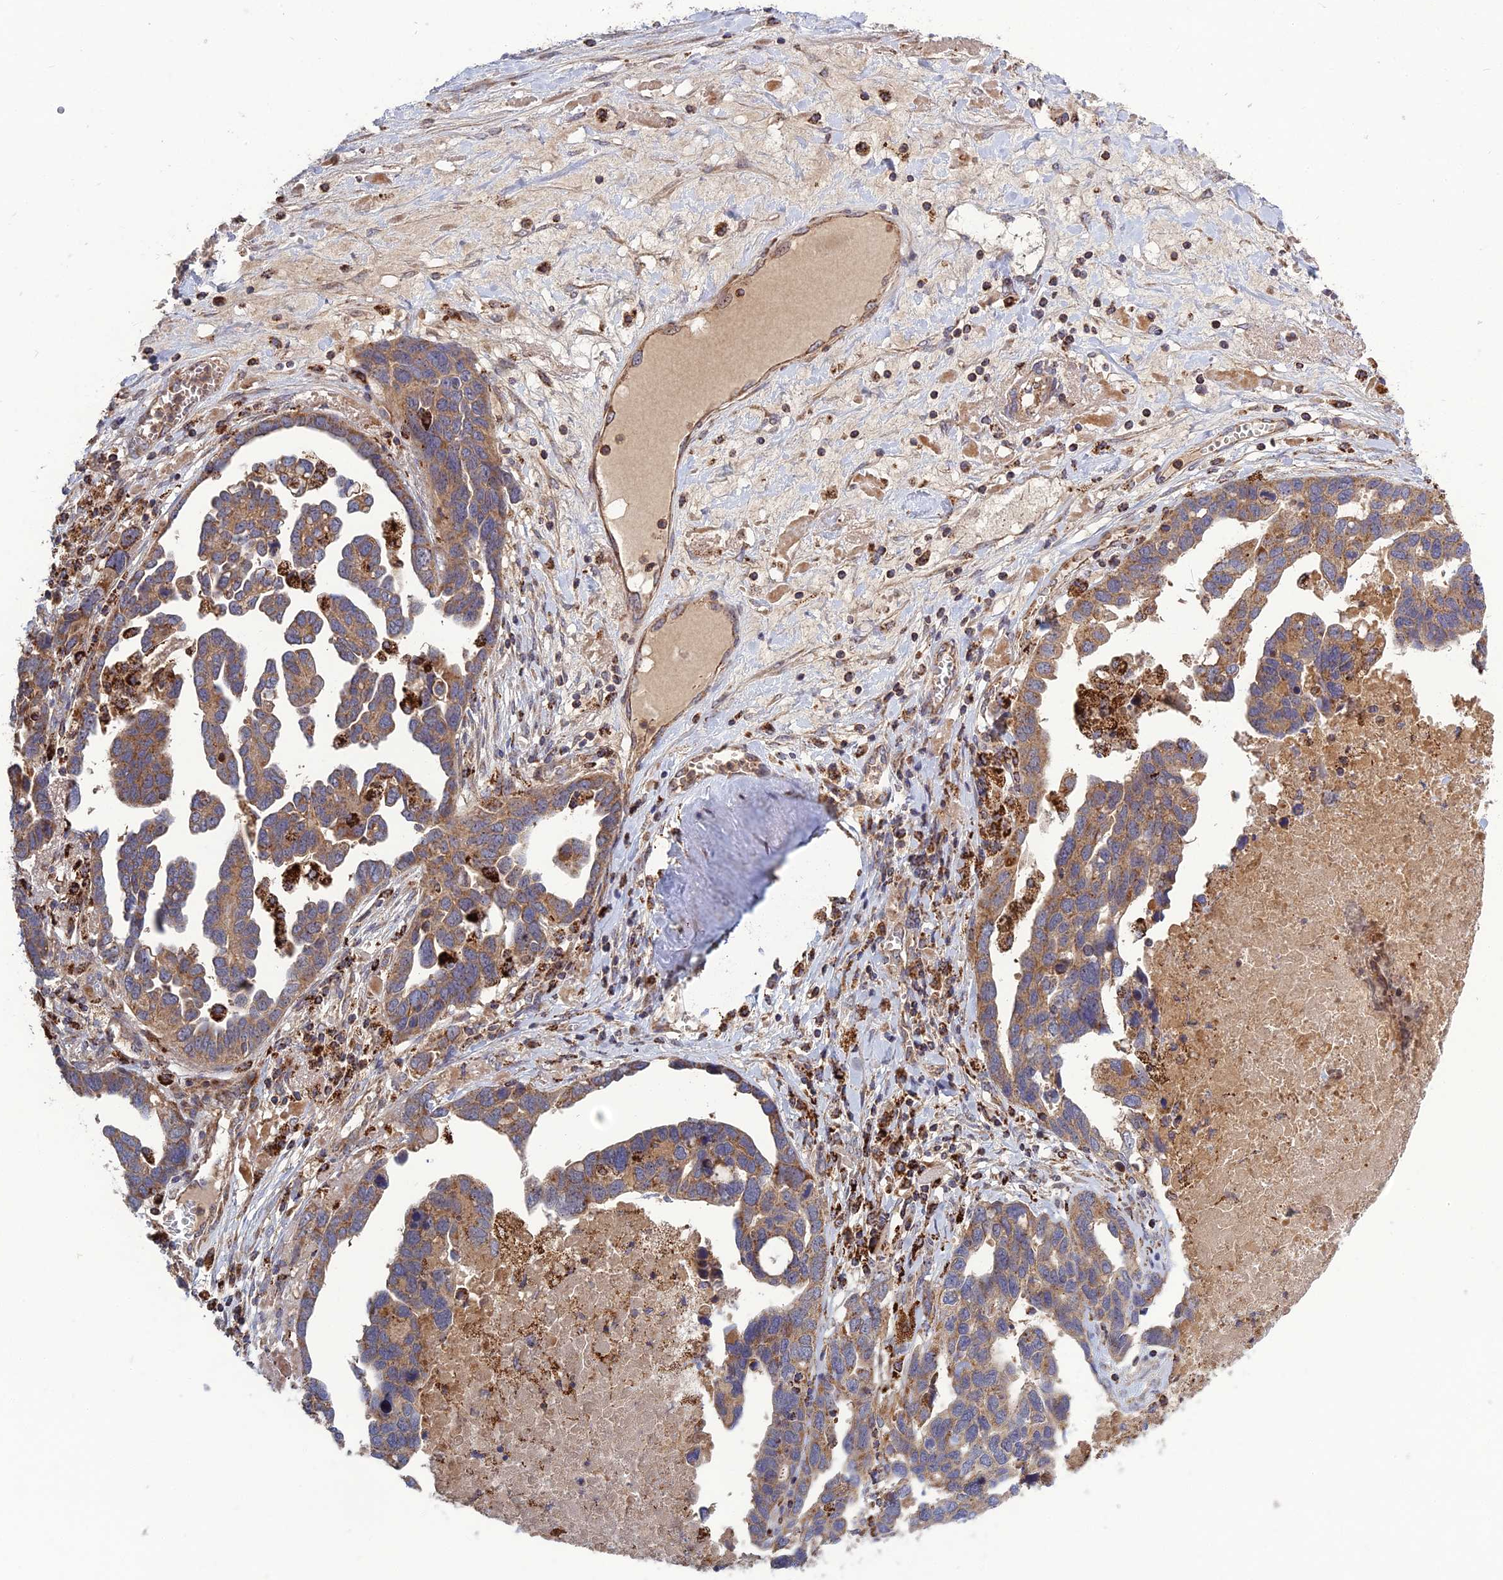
{"staining": {"intensity": "moderate", "quantity": ">75%", "location": "cytoplasmic/membranous"}, "tissue": "ovarian cancer", "cell_type": "Tumor cells", "image_type": "cancer", "snomed": [{"axis": "morphology", "description": "Cystadenocarcinoma, serous, NOS"}, {"axis": "topography", "description": "Ovary"}], "caption": "Immunohistochemistry (IHC) of ovarian cancer (serous cystadenocarcinoma) reveals medium levels of moderate cytoplasmic/membranous staining in about >75% of tumor cells.", "gene": "RIC8B", "patient": {"sex": "female", "age": 54}}